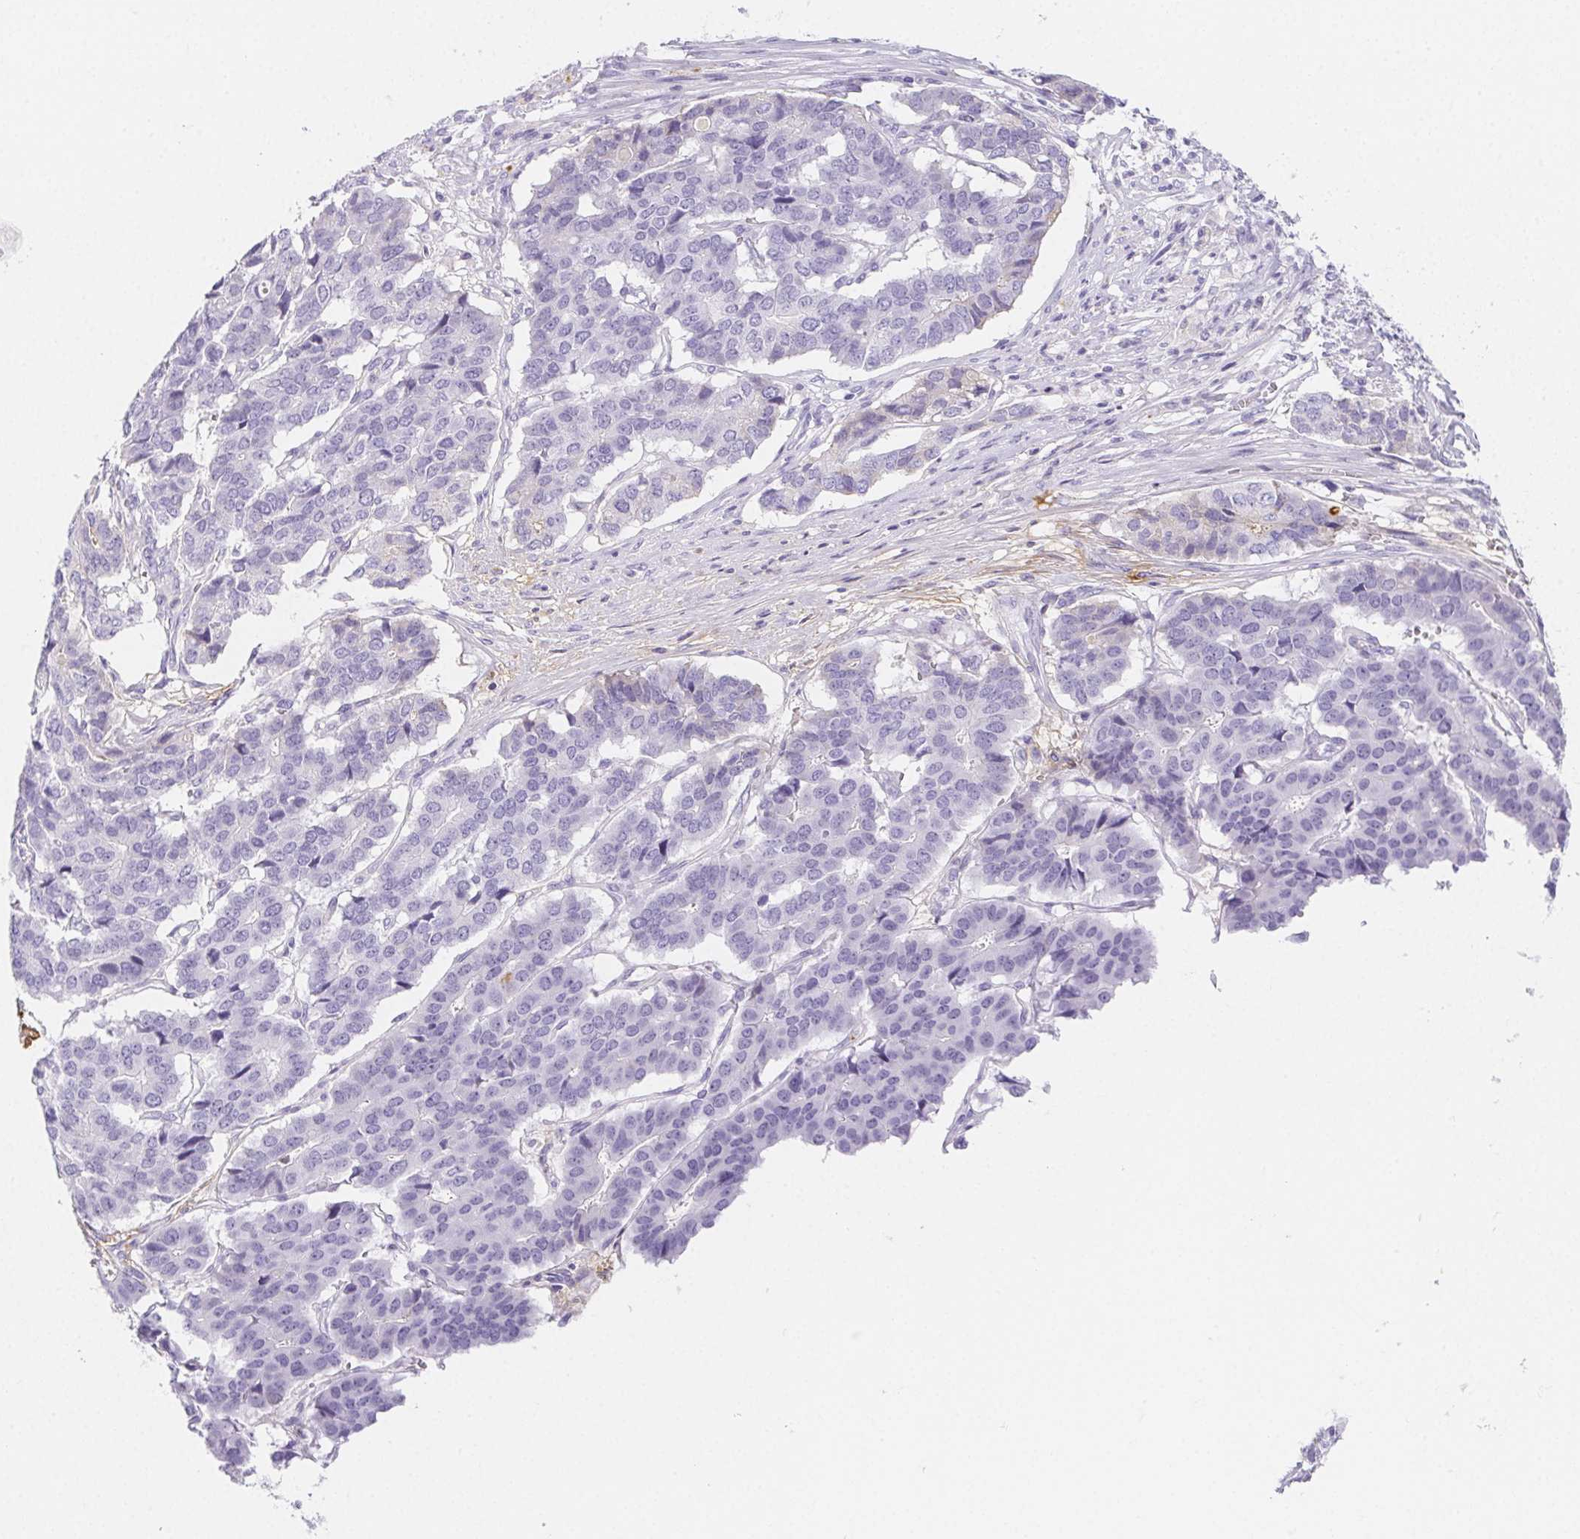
{"staining": {"intensity": "negative", "quantity": "none", "location": "none"}, "tissue": "pancreatic cancer", "cell_type": "Tumor cells", "image_type": "cancer", "snomed": [{"axis": "morphology", "description": "Adenocarcinoma, NOS"}, {"axis": "topography", "description": "Pancreas"}], "caption": "Pancreatic cancer (adenocarcinoma) was stained to show a protein in brown. There is no significant expression in tumor cells.", "gene": "ITIH2", "patient": {"sex": "male", "age": 50}}